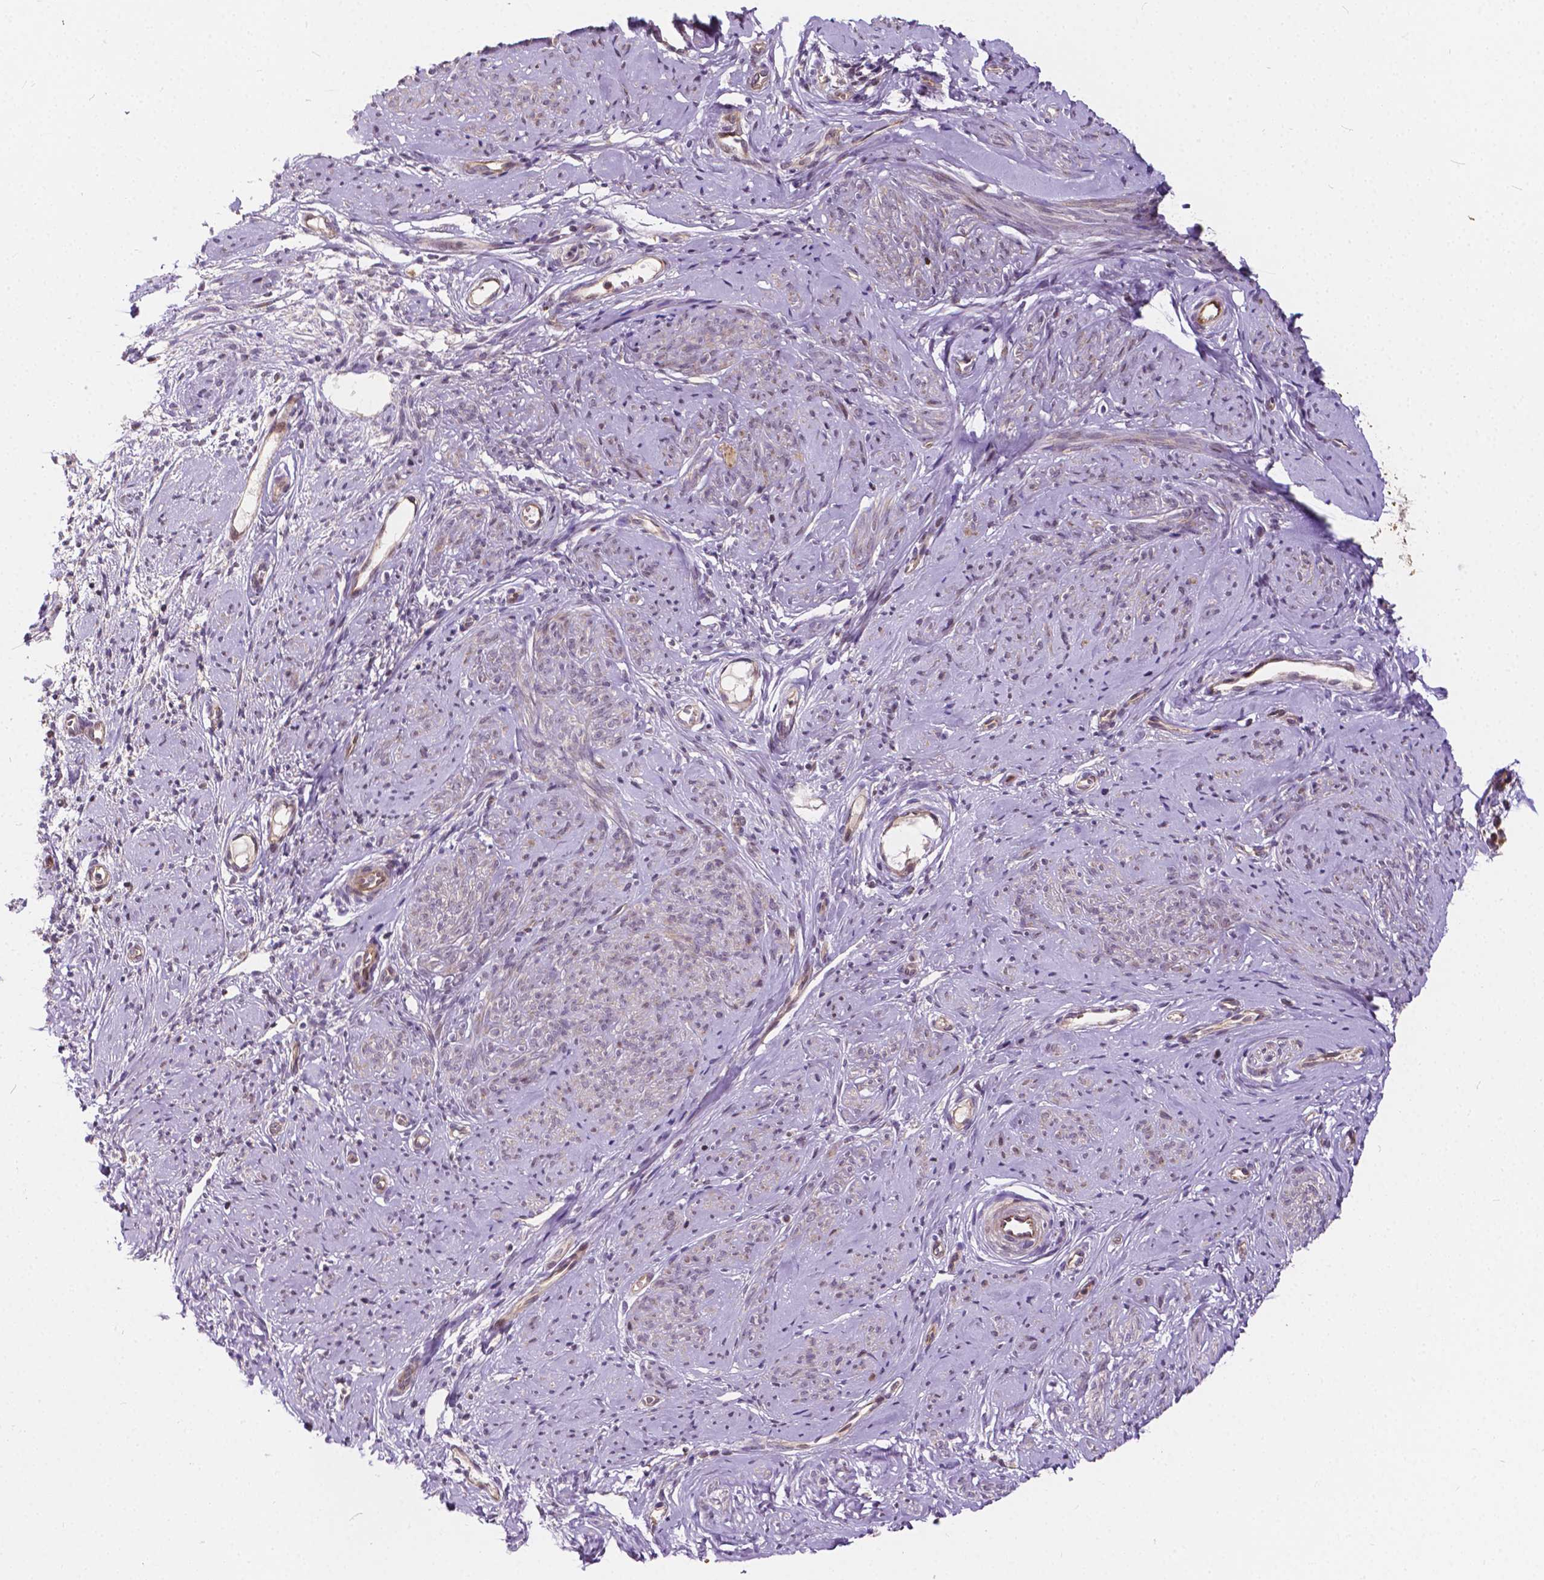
{"staining": {"intensity": "weak", "quantity": "25%-75%", "location": "cytoplasmic/membranous"}, "tissue": "smooth muscle", "cell_type": "Smooth muscle cells", "image_type": "normal", "snomed": [{"axis": "morphology", "description": "Normal tissue, NOS"}, {"axis": "topography", "description": "Smooth muscle"}], "caption": "A low amount of weak cytoplasmic/membranous expression is appreciated in about 25%-75% of smooth muscle cells in benign smooth muscle.", "gene": "INPP5E", "patient": {"sex": "female", "age": 48}}